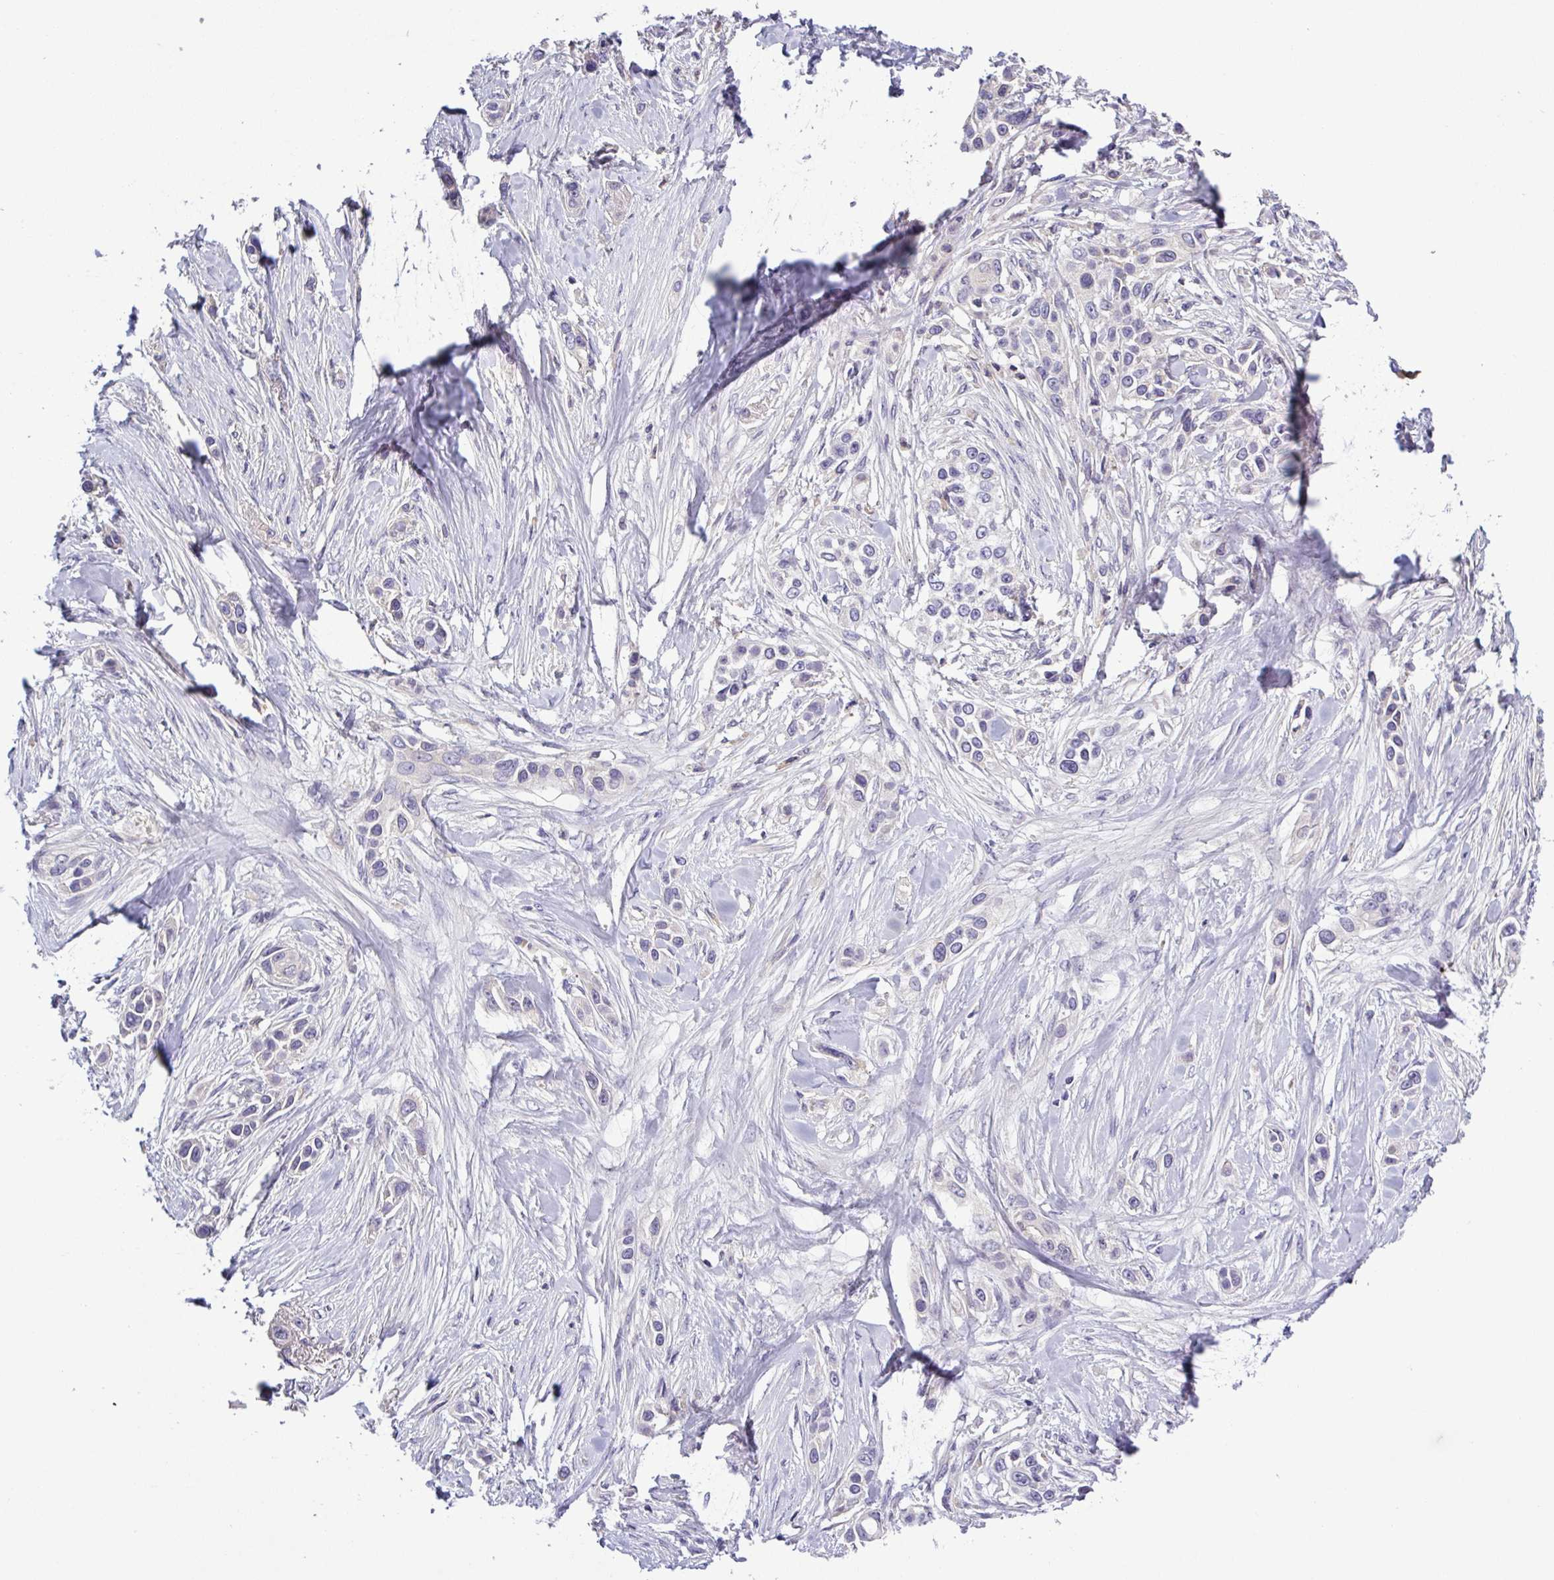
{"staining": {"intensity": "negative", "quantity": "none", "location": "none"}, "tissue": "skin cancer", "cell_type": "Tumor cells", "image_type": "cancer", "snomed": [{"axis": "morphology", "description": "Squamous cell carcinoma, NOS"}, {"axis": "topography", "description": "Skin"}], "caption": "A histopathology image of human skin cancer is negative for staining in tumor cells.", "gene": "SFTPB", "patient": {"sex": "female", "age": 69}}